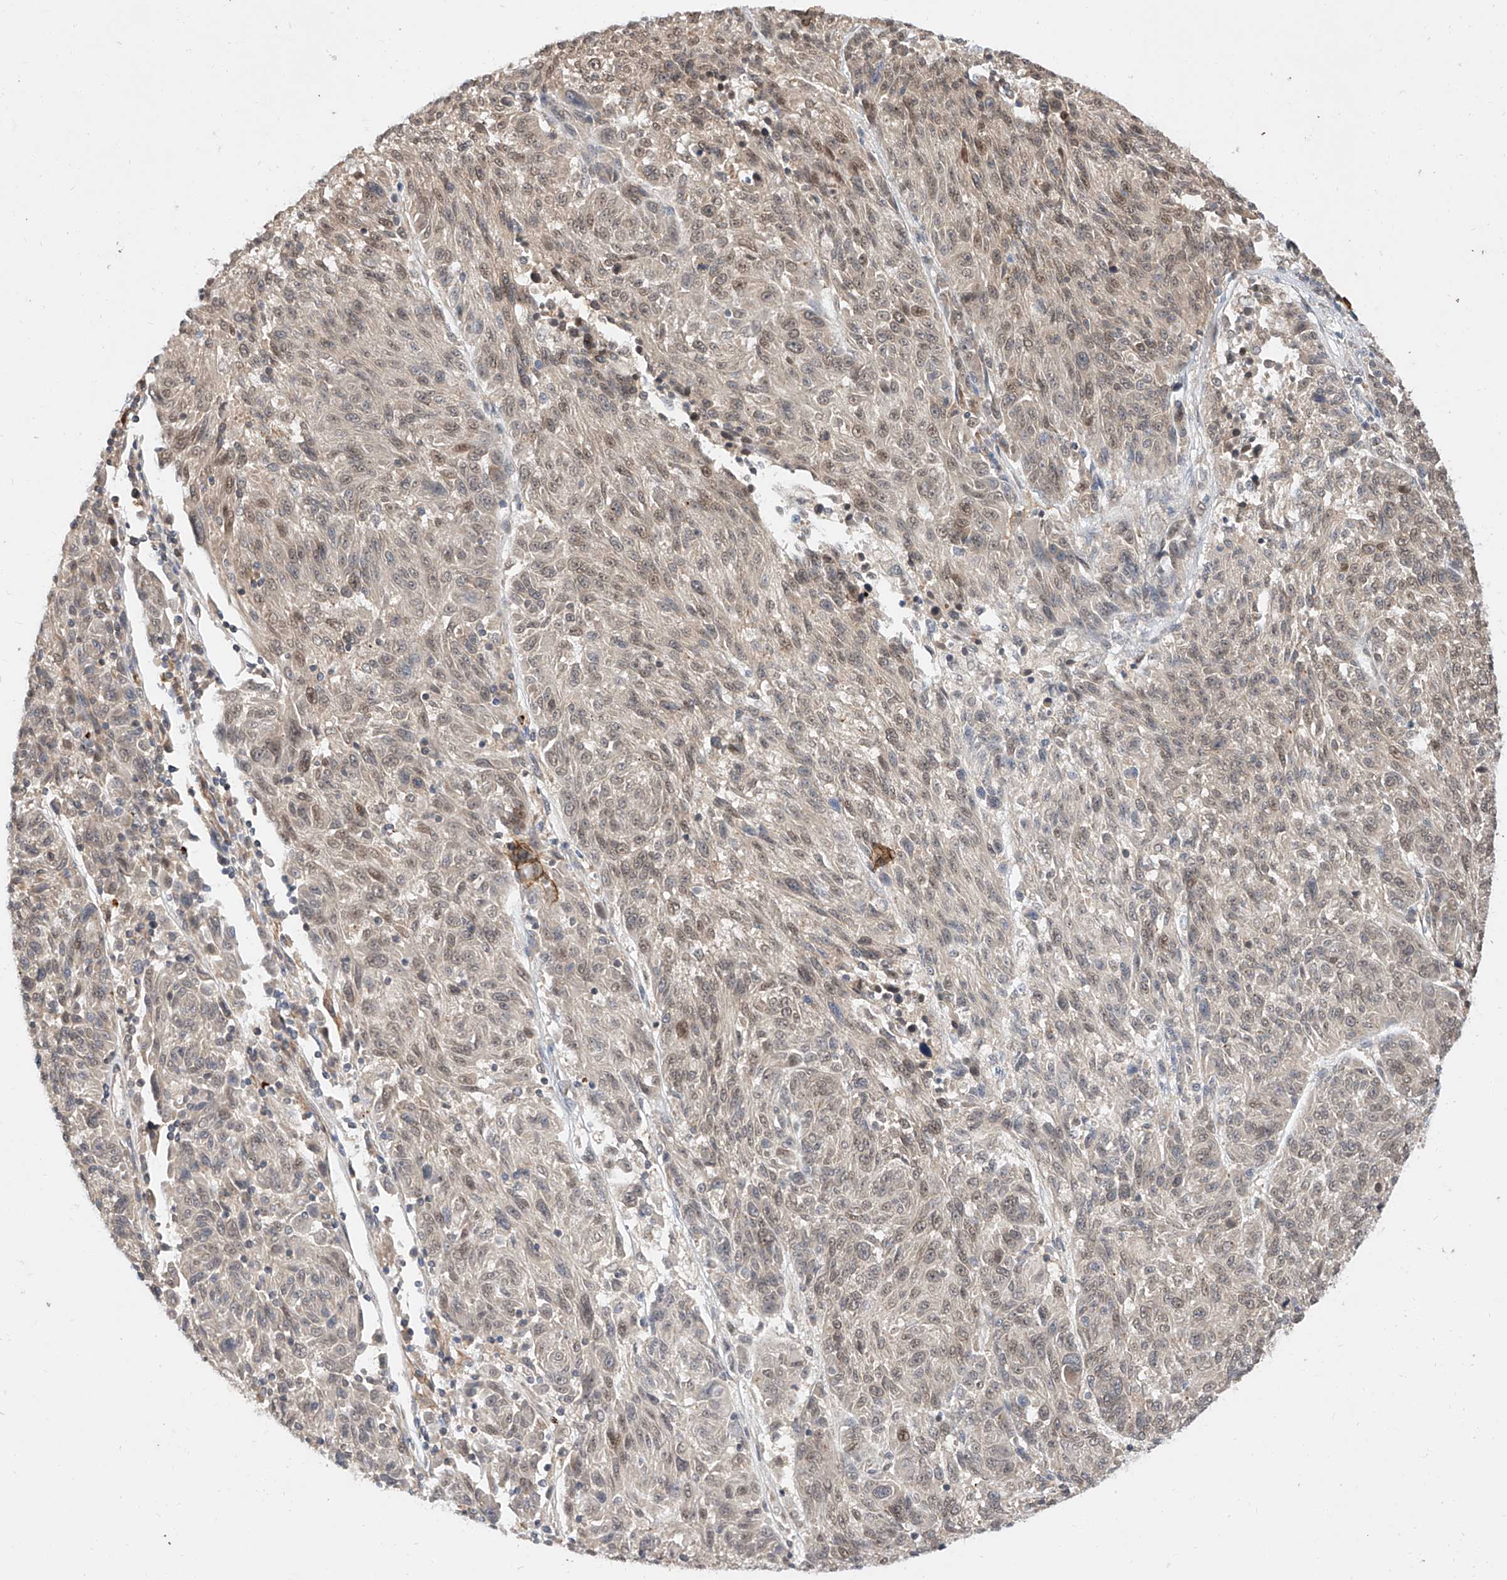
{"staining": {"intensity": "weak", "quantity": ">75%", "location": "nuclear"}, "tissue": "melanoma", "cell_type": "Tumor cells", "image_type": "cancer", "snomed": [{"axis": "morphology", "description": "Malignant melanoma, NOS"}, {"axis": "topography", "description": "Skin"}], "caption": "There is low levels of weak nuclear staining in tumor cells of malignant melanoma, as demonstrated by immunohistochemical staining (brown color).", "gene": "DIRAS3", "patient": {"sex": "male", "age": 53}}